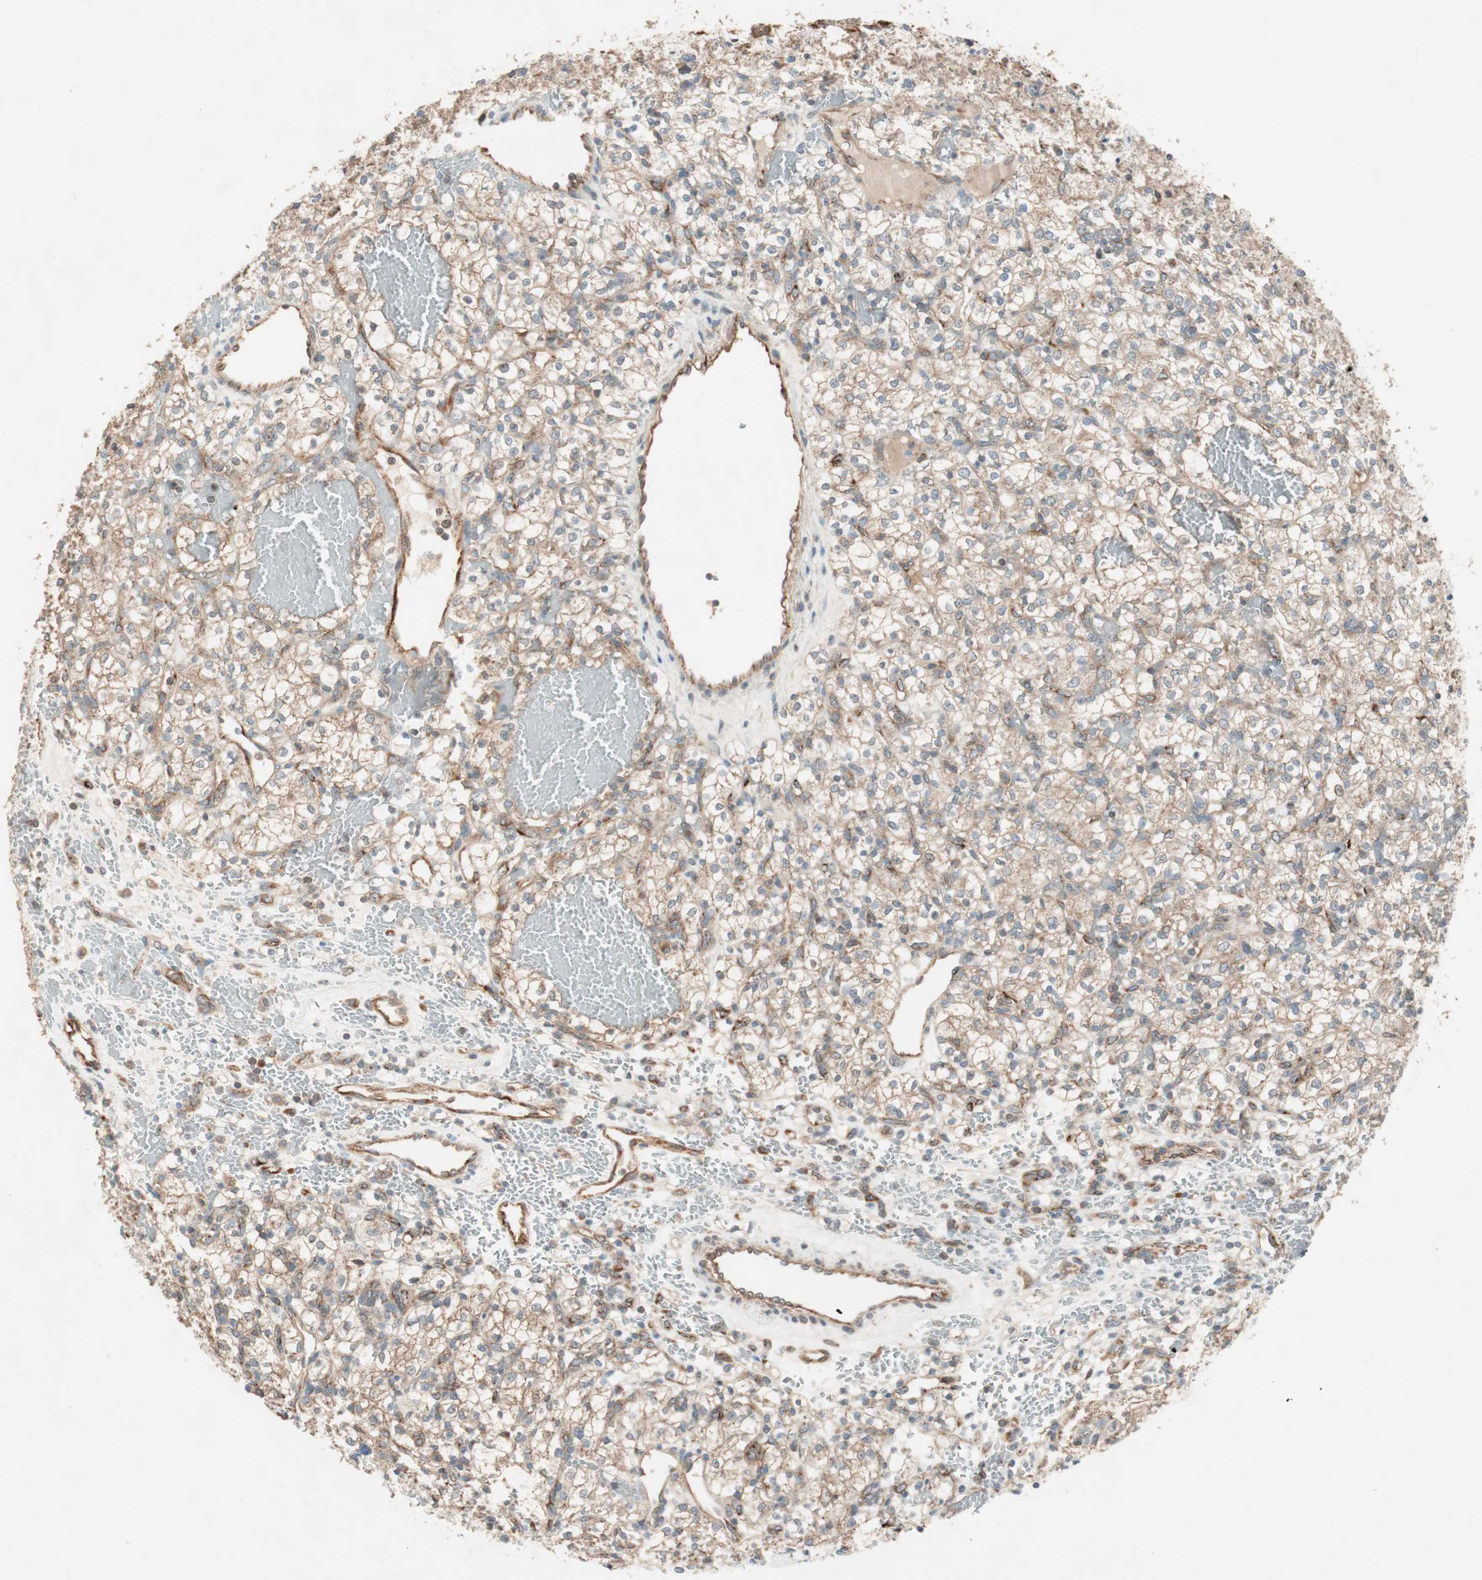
{"staining": {"intensity": "moderate", "quantity": ">75%", "location": "cytoplasmic/membranous"}, "tissue": "renal cancer", "cell_type": "Tumor cells", "image_type": "cancer", "snomed": [{"axis": "morphology", "description": "Adenocarcinoma, NOS"}, {"axis": "topography", "description": "Kidney"}], "caption": "A high-resolution histopathology image shows immunohistochemistry staining of renal cancer (adenocarcinoma), which exhibits moderate cytoplasmic/membranous positivity in approximately >75% of tumor cells.", "gene": "CC2D1A", "patient": {"sex": "female", "age": 60}}